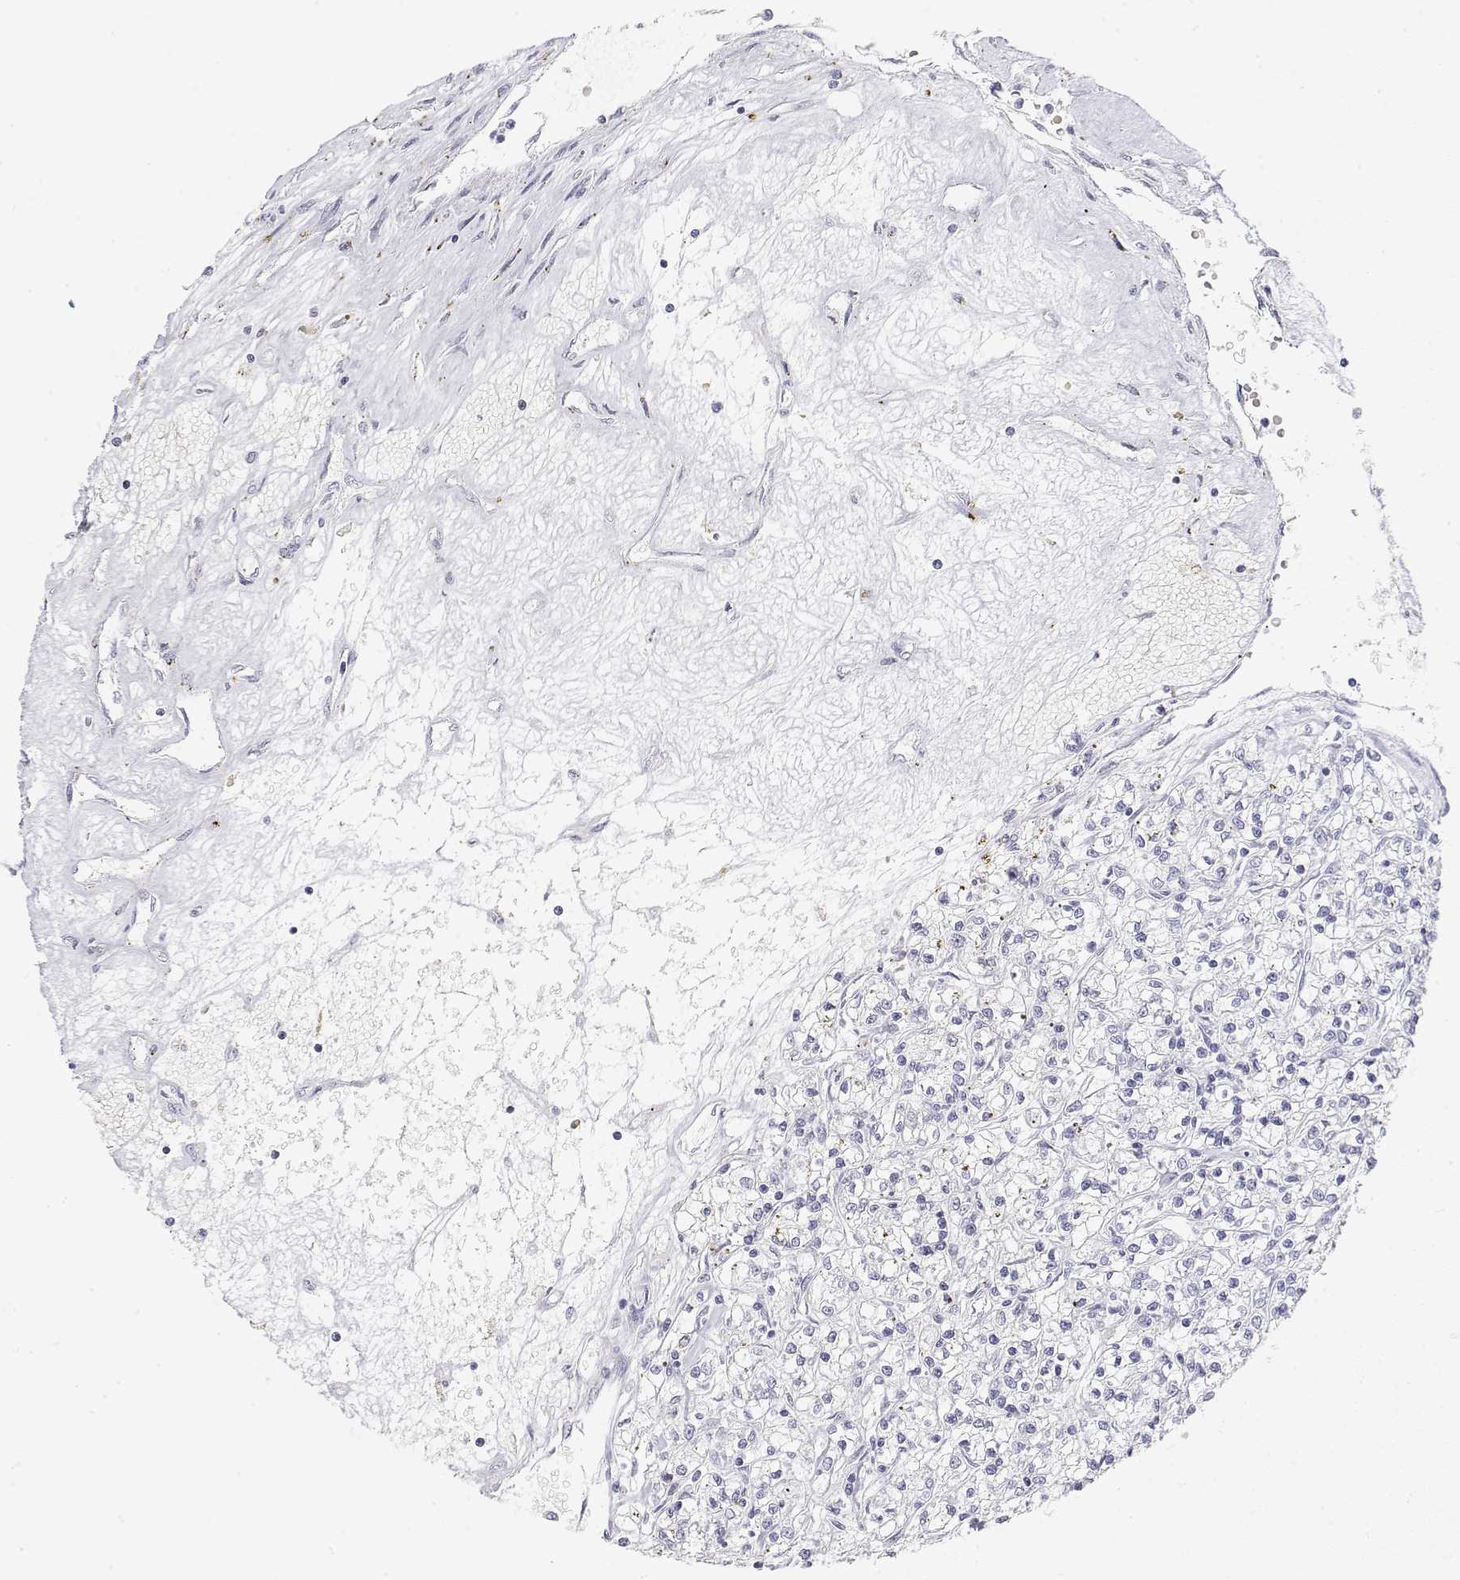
{"staining": {"intensity": "negative", "quantity": "none", "location": "none"}, "tissue": "renal cancer", "cell_type": "Tumor cells", "image_type": "cancer", "snomed": [{"axis": "morphology", "description": "Adenocarcinoma, NOS"}, {"axis": "topography", "description": "Kidney"}], "caption": "DAB (3,3'-diaminobenzidine) immunohistochemical staining of renal adenocarcinoma demonstrates no significant expression in tumor cells.", "gene": "MISP", "patient": {"sex": "female", "age": 59}}